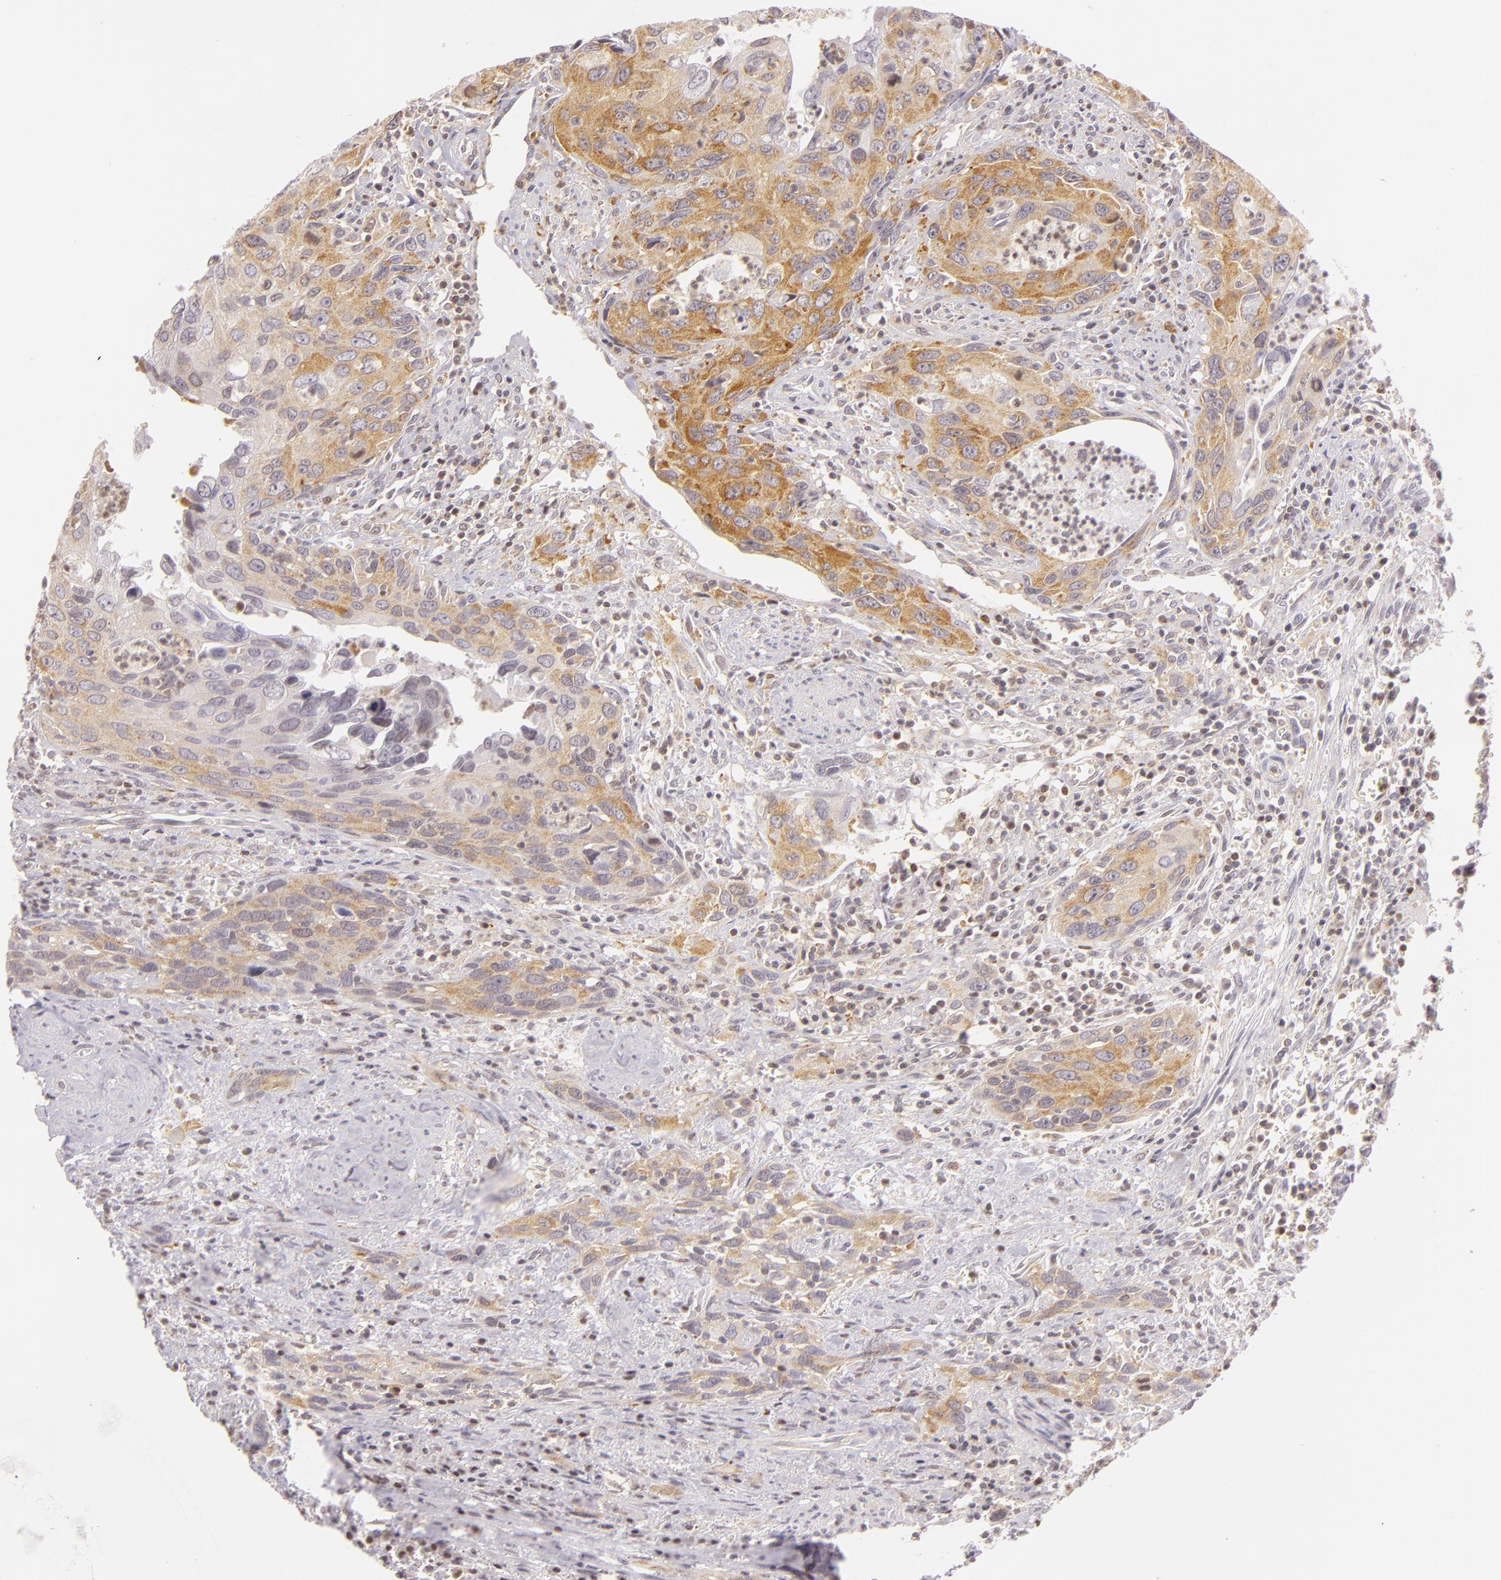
{"staining": {"intensity": "weak", "quantity": "25%-75%", "location": "cytoplasmic/membranous"}, "tissue": "urothelial cancer", "cell_type": "Tumor cells", "image_type": "cancer", "snomed": [{"axis": "morphology", "description": "Urothelial carcinoma, High grade"}, {"axis": "topography", "description": "Urinary bladder"}], "caption": "Immunohistochemical staining of urothelial carcinoma (high-grade) reveals weak cytoplasmic/membranous protein positivity in approximately 25%-75% of tumor cells. Using DAB (3,3'-diaminobenzidine) (brown) and hematoxylin (blue) stains, captured at high magnification using brightfield microscopy.", "gene": "IMPDH1", "patient": {"sex": "male", "age": 71}}